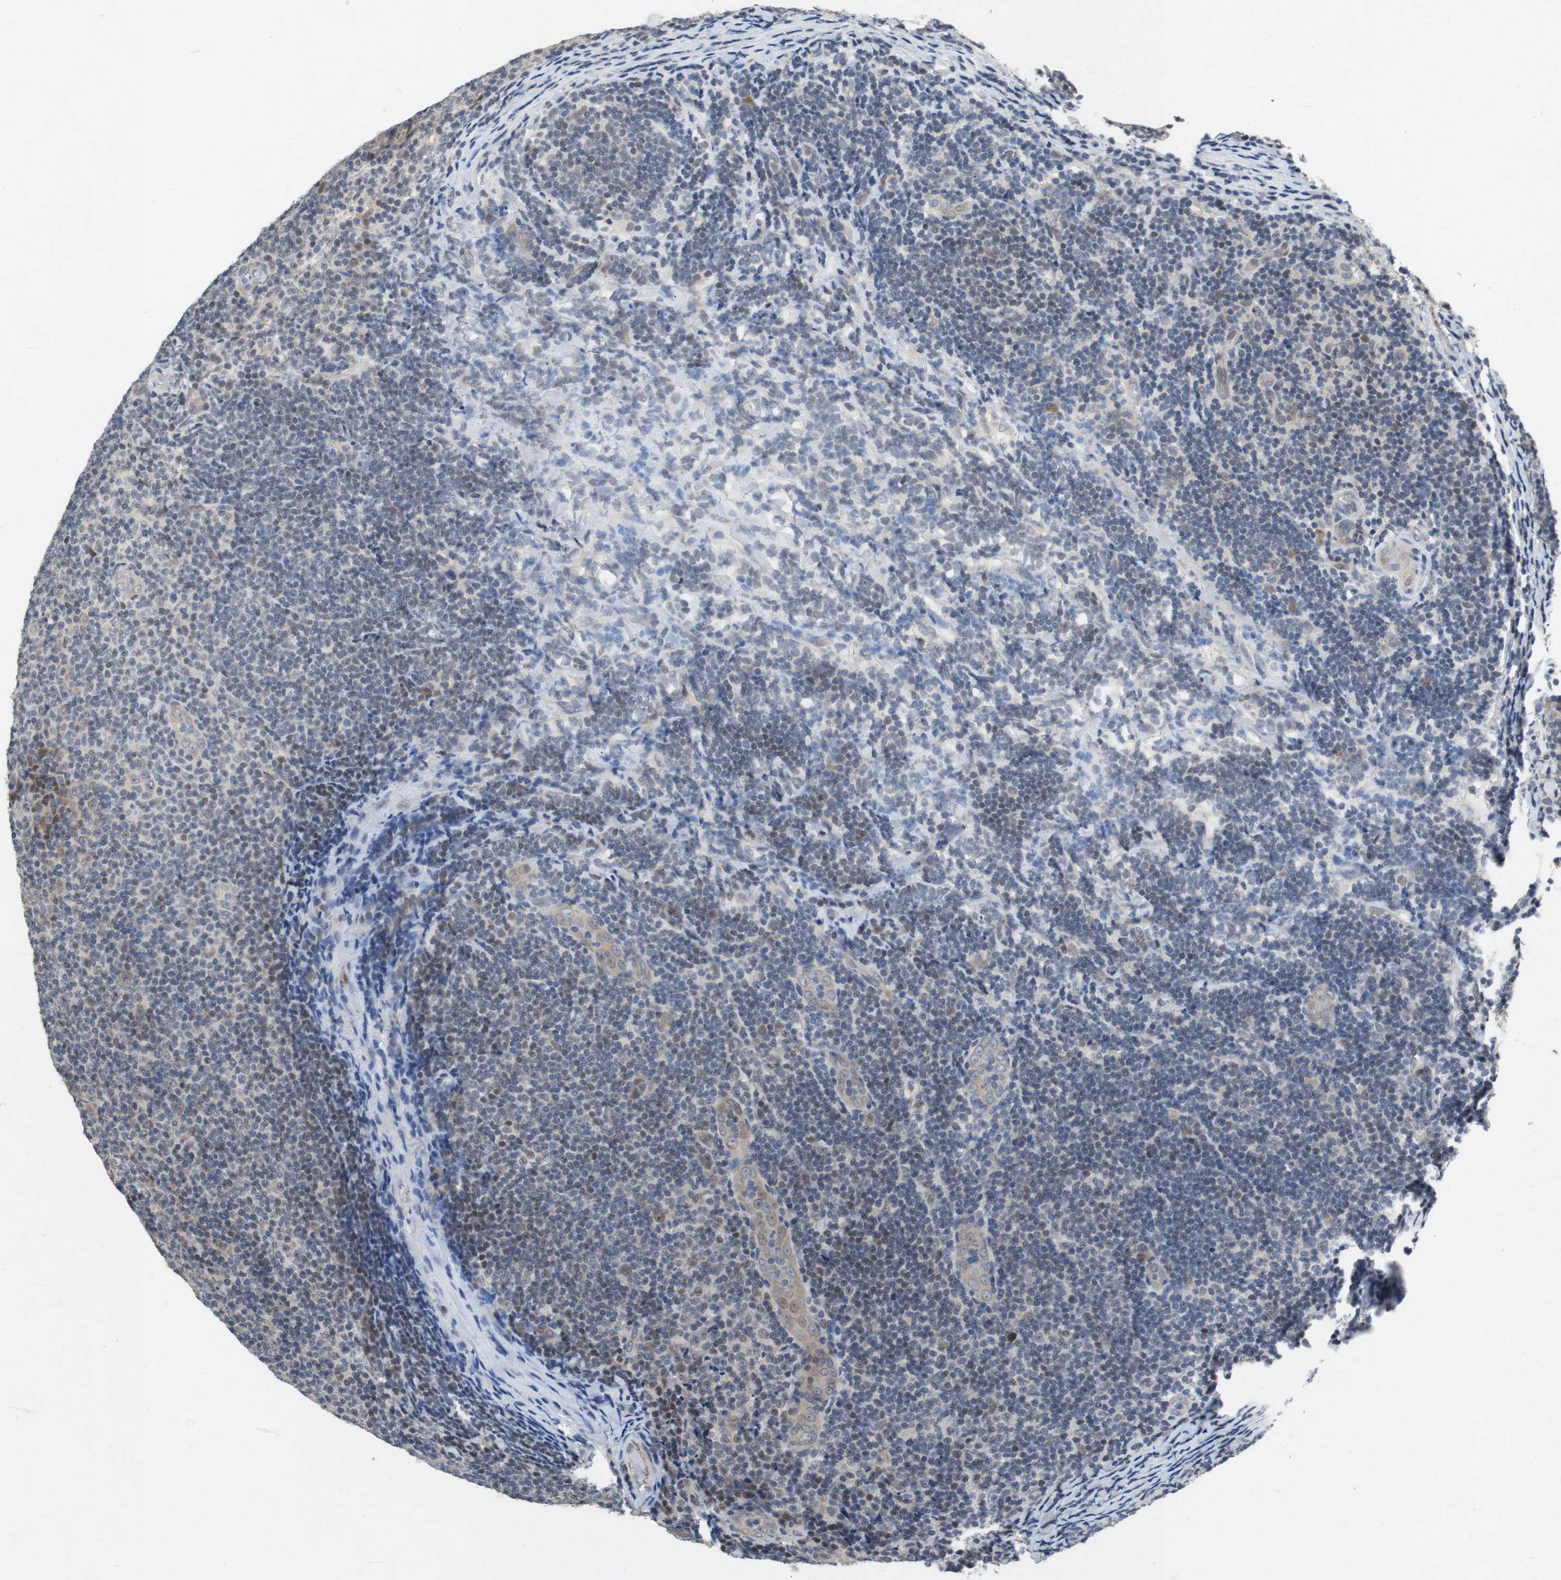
{"staining": {"intensity": "weak", "quantity": "25%-75%", "location": "nuclear"}, "tissue": "lymphoma", "cell_type": "Tumor cells", "image_type": "cancer", "snomed": [{"axis": "morphology", "description": "Malignant lymphoma, non-Hodgkin's type, Low grade"}, {"axis": "topography", "description": "Lymph node"}], "caption": "This histopathology image displays IHC staining of malignant lymphoma, non-Hodgkin's type (low-grade), with low weak nuclear staining in approximately 25%-75% of tumor cells.", "gene": "TP63", "patient": {"sex": "male", "age": 83}}